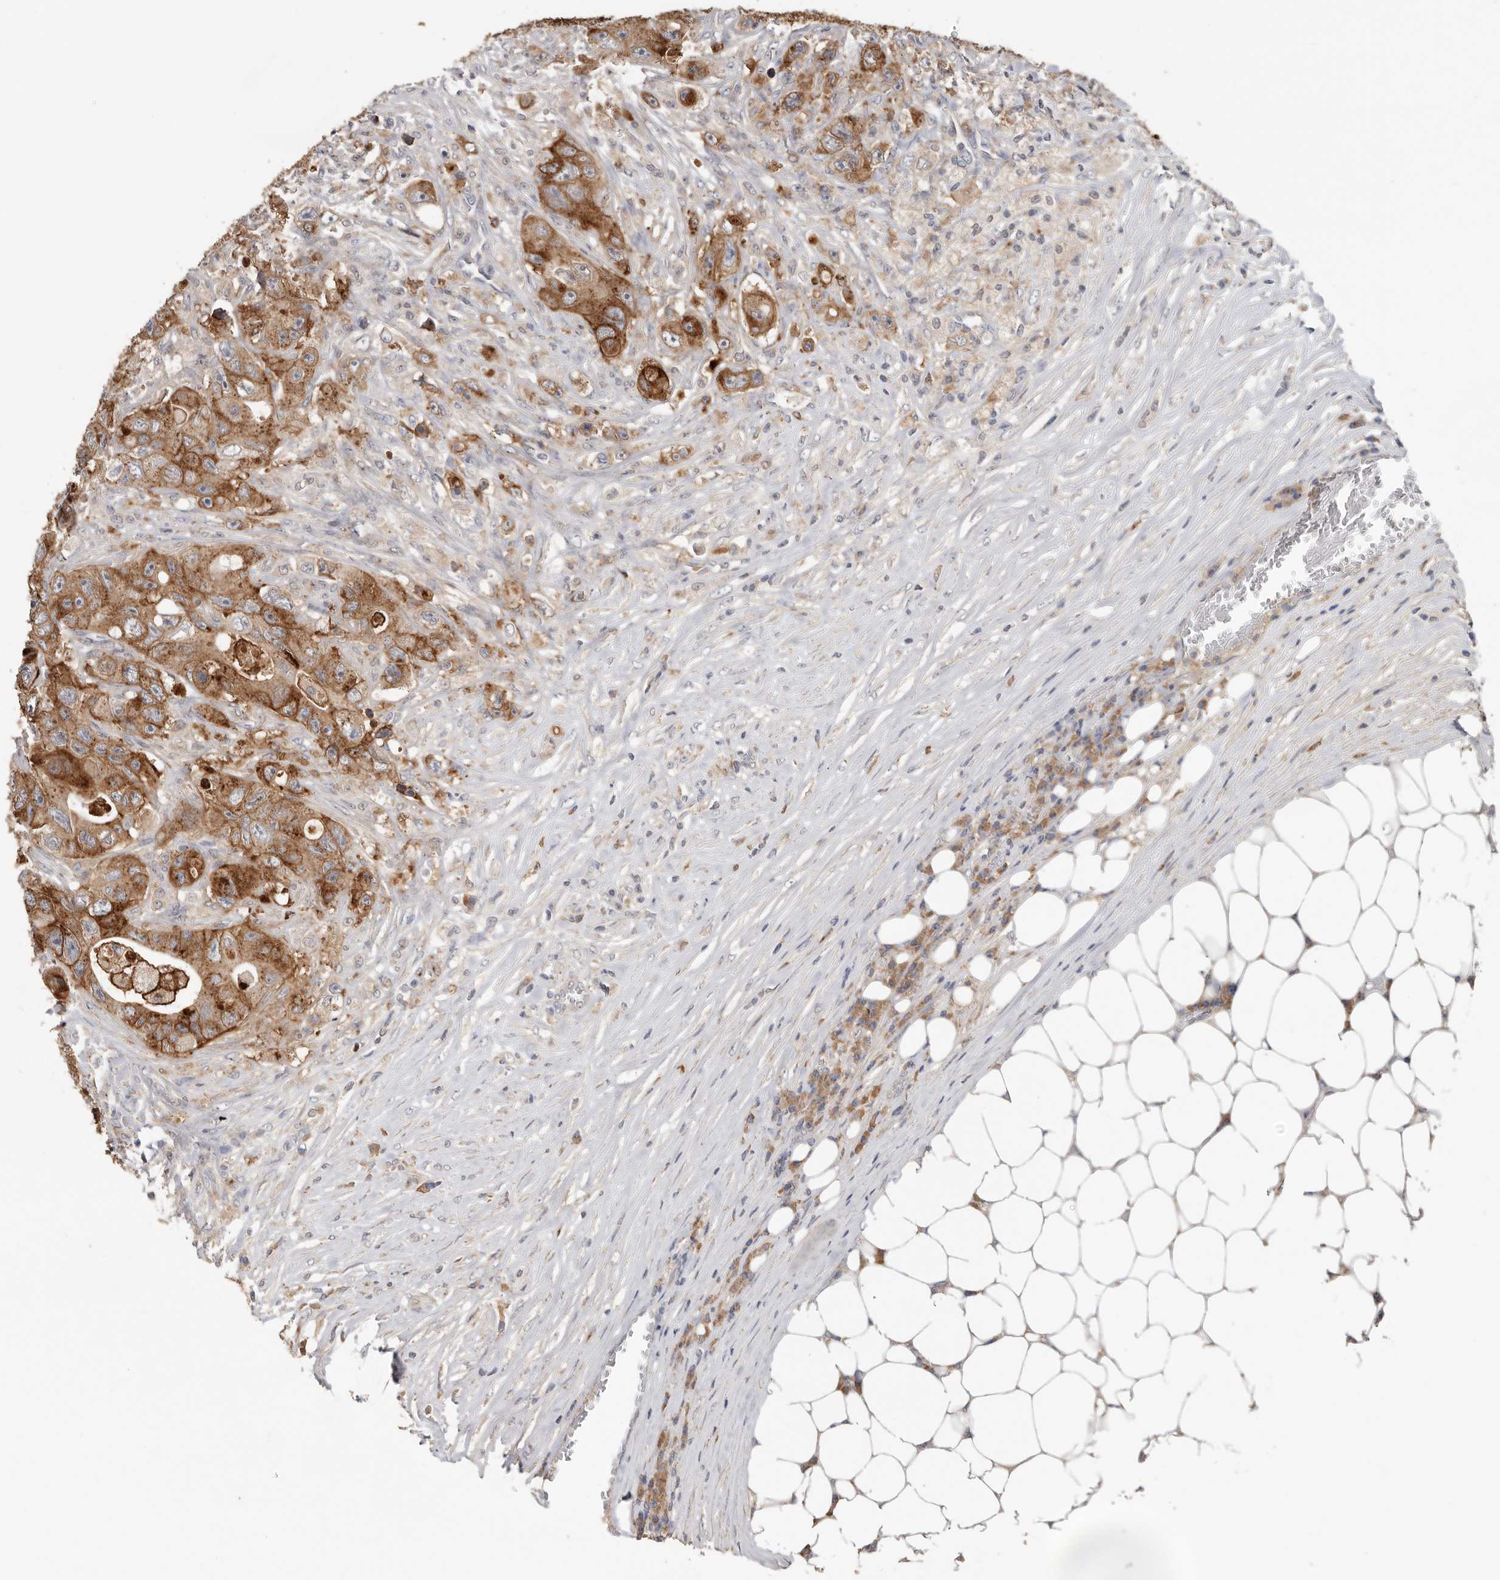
{"staining": {"intensity": "moderate", "quantity": ">75%", "location": "cytoplasmic/membranous"}, "tissue": "colorectal cancer", "cell_type": "Tumor cells", "image_type": "cancer", "snomed": [{"axis": "morphology", "description": "Adenocarcinoma, NOS"}, {"axis": "topography", "description": "Colon"}], "caption": "Brown immunohistochemical staining in human colorectal cancer (adenocarcinoma) reveals moderate cytoplasmic/membranous expression in approximately >75% of tumor cells.", "gene": "TFRC", "patient": {"sex": "female", "age": 46}}